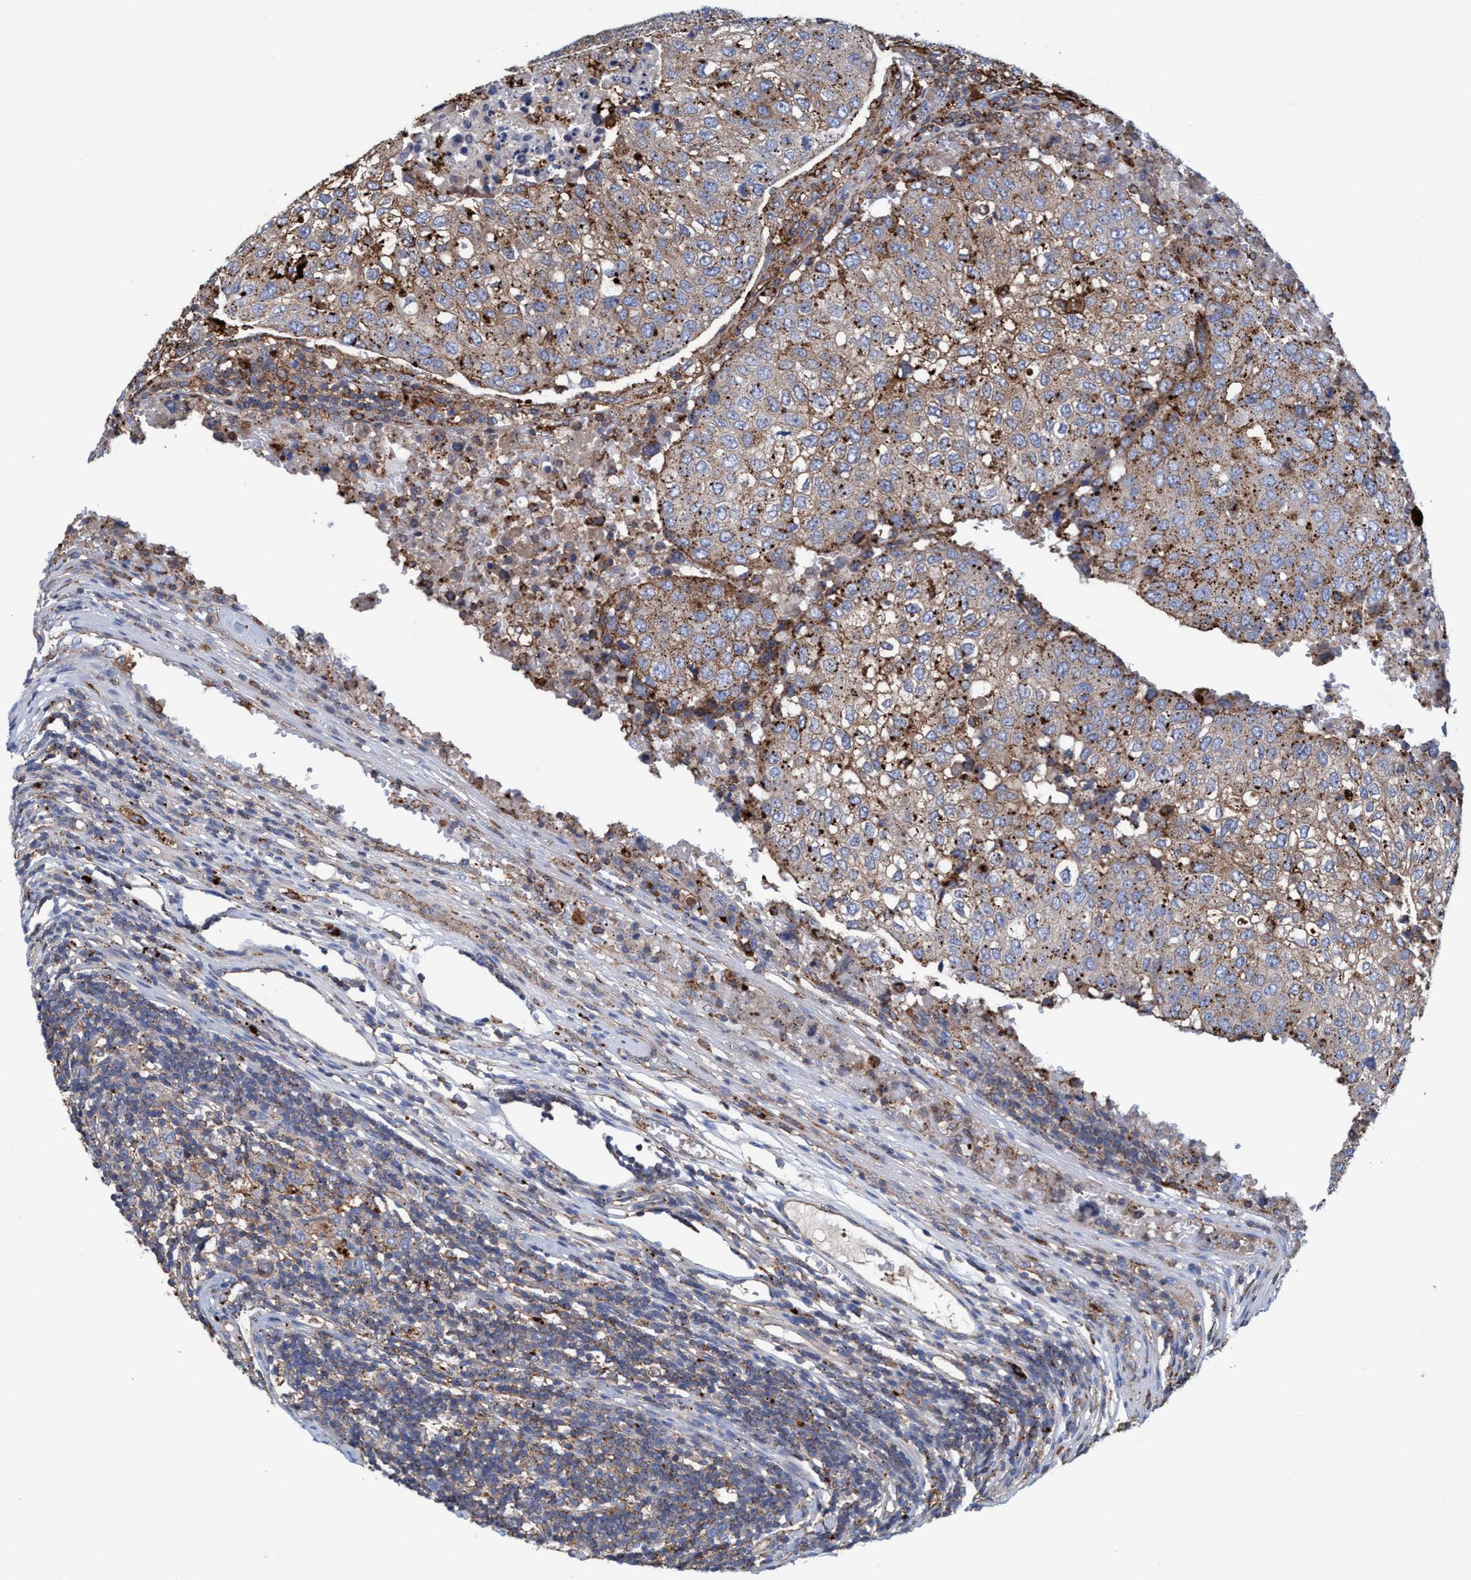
{"staining": {"intensity": "moderate", "quantity": ">75%", "location": "cytoplasmic/membranous"}, "tissue": "urothelial cancer", "cell_type": "Tumor cells", "image_type": "cancer", "snomed": [{"axis": "morphology", "description": "Urothelial carcinoma, High grade"}, {"axis": "topography", "description": "Lymph node"}, {"axis": "topography", "description": "Urinary bladder"}], "caption": "Immunohistochemistry (IHC) histopathology image of urothelial carcinoma (high-grade) stained for a protein (brown), which exhibits medium levels of moderate cytoplasmic/membranous expression in about >75% of tumor cells.", "gene": "TRIM65", "patient": {"sex": "male", "age": 51}}